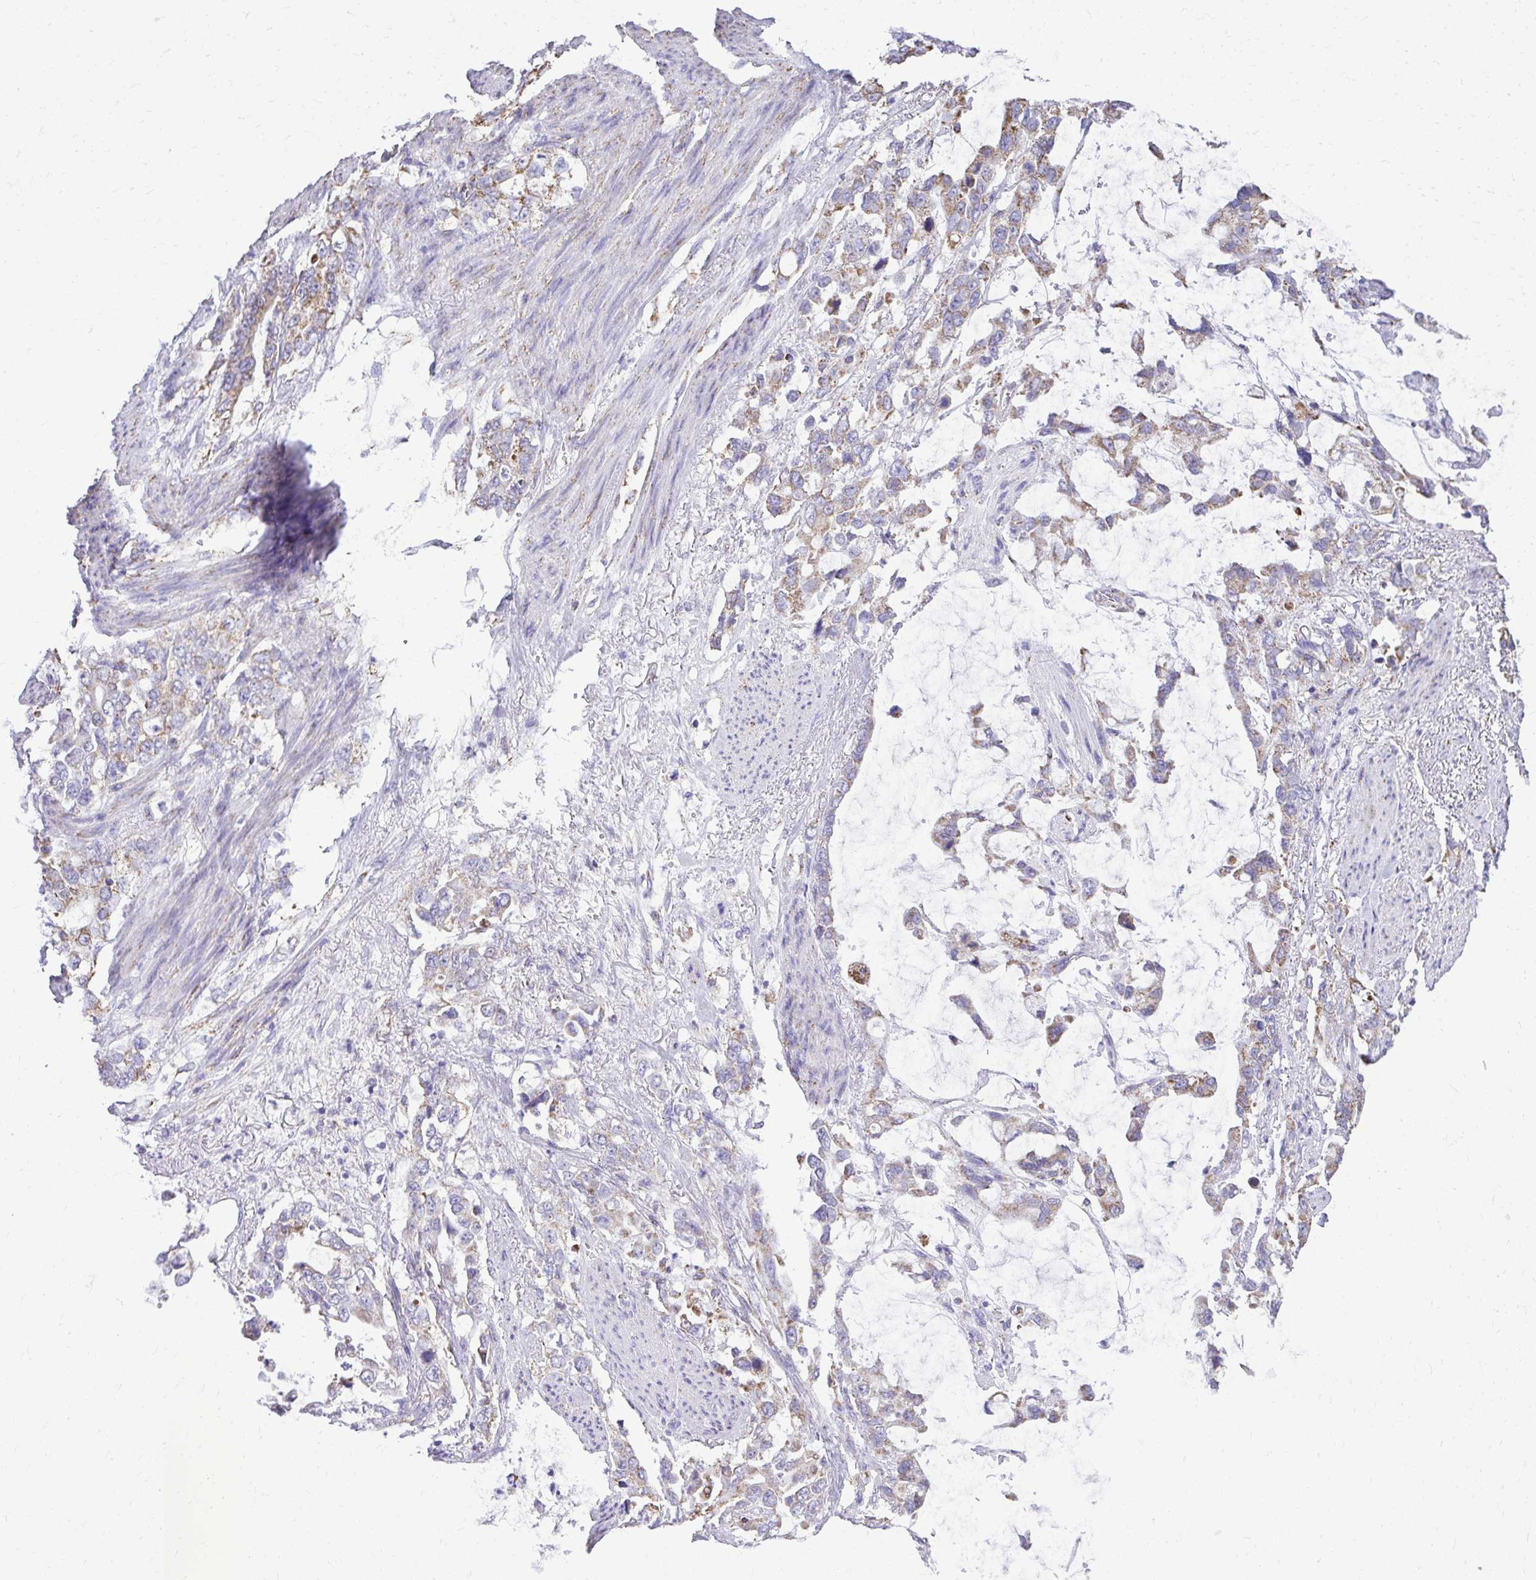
{"staining": {"intensity": "weak", "quantity": "25%-75%", "location": "cytoplasmic/membranous"}, "tissue": "stomach cancer", "cell_type": "Tumor cells", "image_type": "cancer", "snomed": [{"axis": "morphology", "description": "Adenocarcinoma, NOS"}, {"axis": "topography", "description": "Stomach, upper"}], "caption": "This micrograph demonstrates immunohistochemistry (IHC) staining of human stomach adenocarcinoma, with low weak cytoplasmic/membranous staining in approximately 25%-75% of tumor cells.", "gene": "MPZL2", "patient": {"sex": "male", "age": 85}}